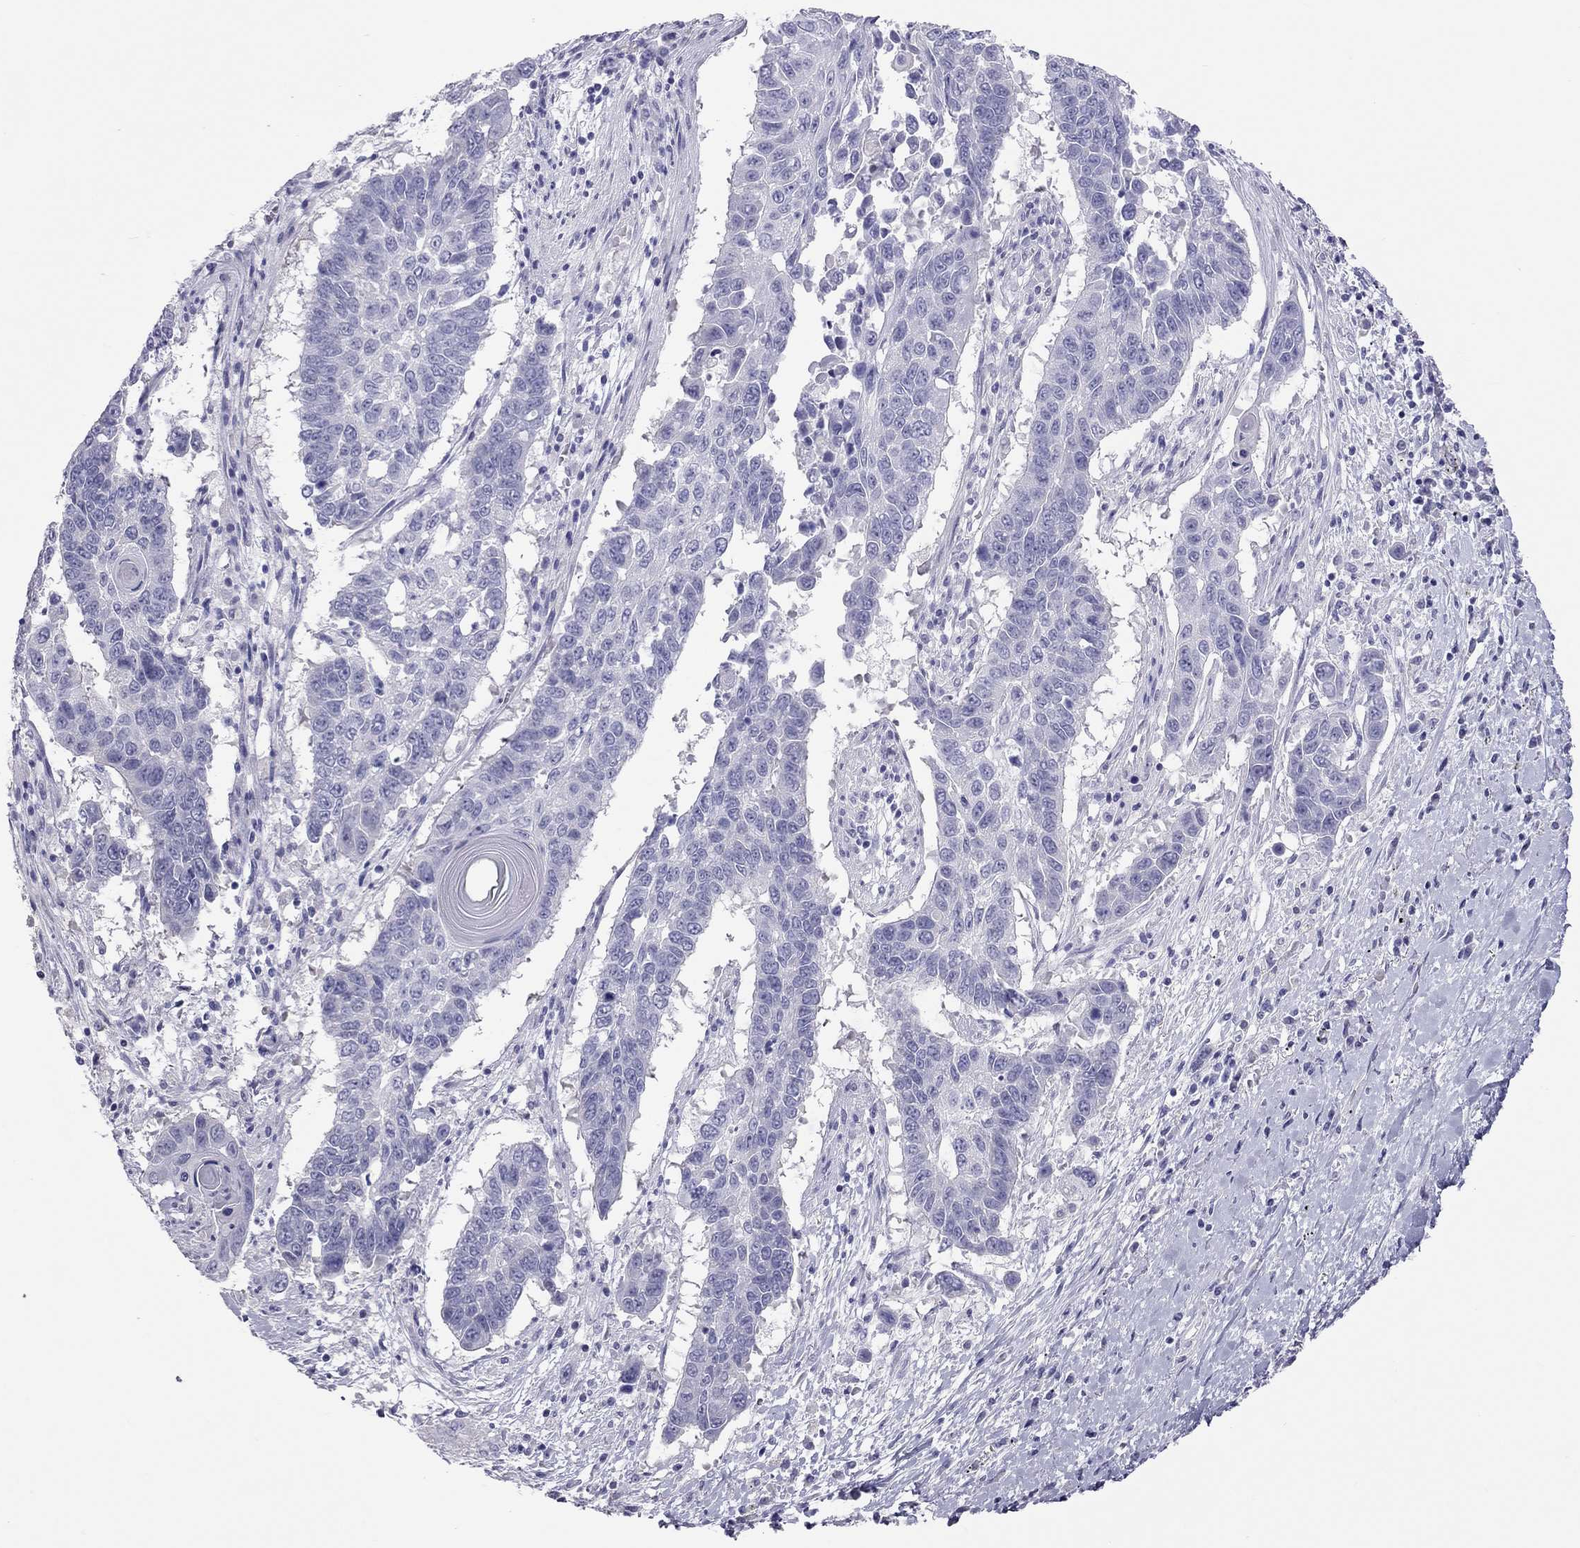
{"staining": {"intensity": "negative", "quantity": "none", "location": "none"}, "tissue": "lung cancer", "cell_type": "Tumor cells", "image_type": "cancer", "snomed": [{"axis": "morphology", "description": "Squamous cell carcinoma, NOS"}, {"axis": "topography", "description": "Lung"}], "caption": "High power microscopy photomicrograph of an immunohistochemistry micrograph of lung cancer, revealing no significant expression in tumor cells. The staining is performed using DAB brown chromogen with nuclei counter-stained in using hematoxylin.", "gene": "IL17REL", "patient": {"sex": "male", "age": 73}}